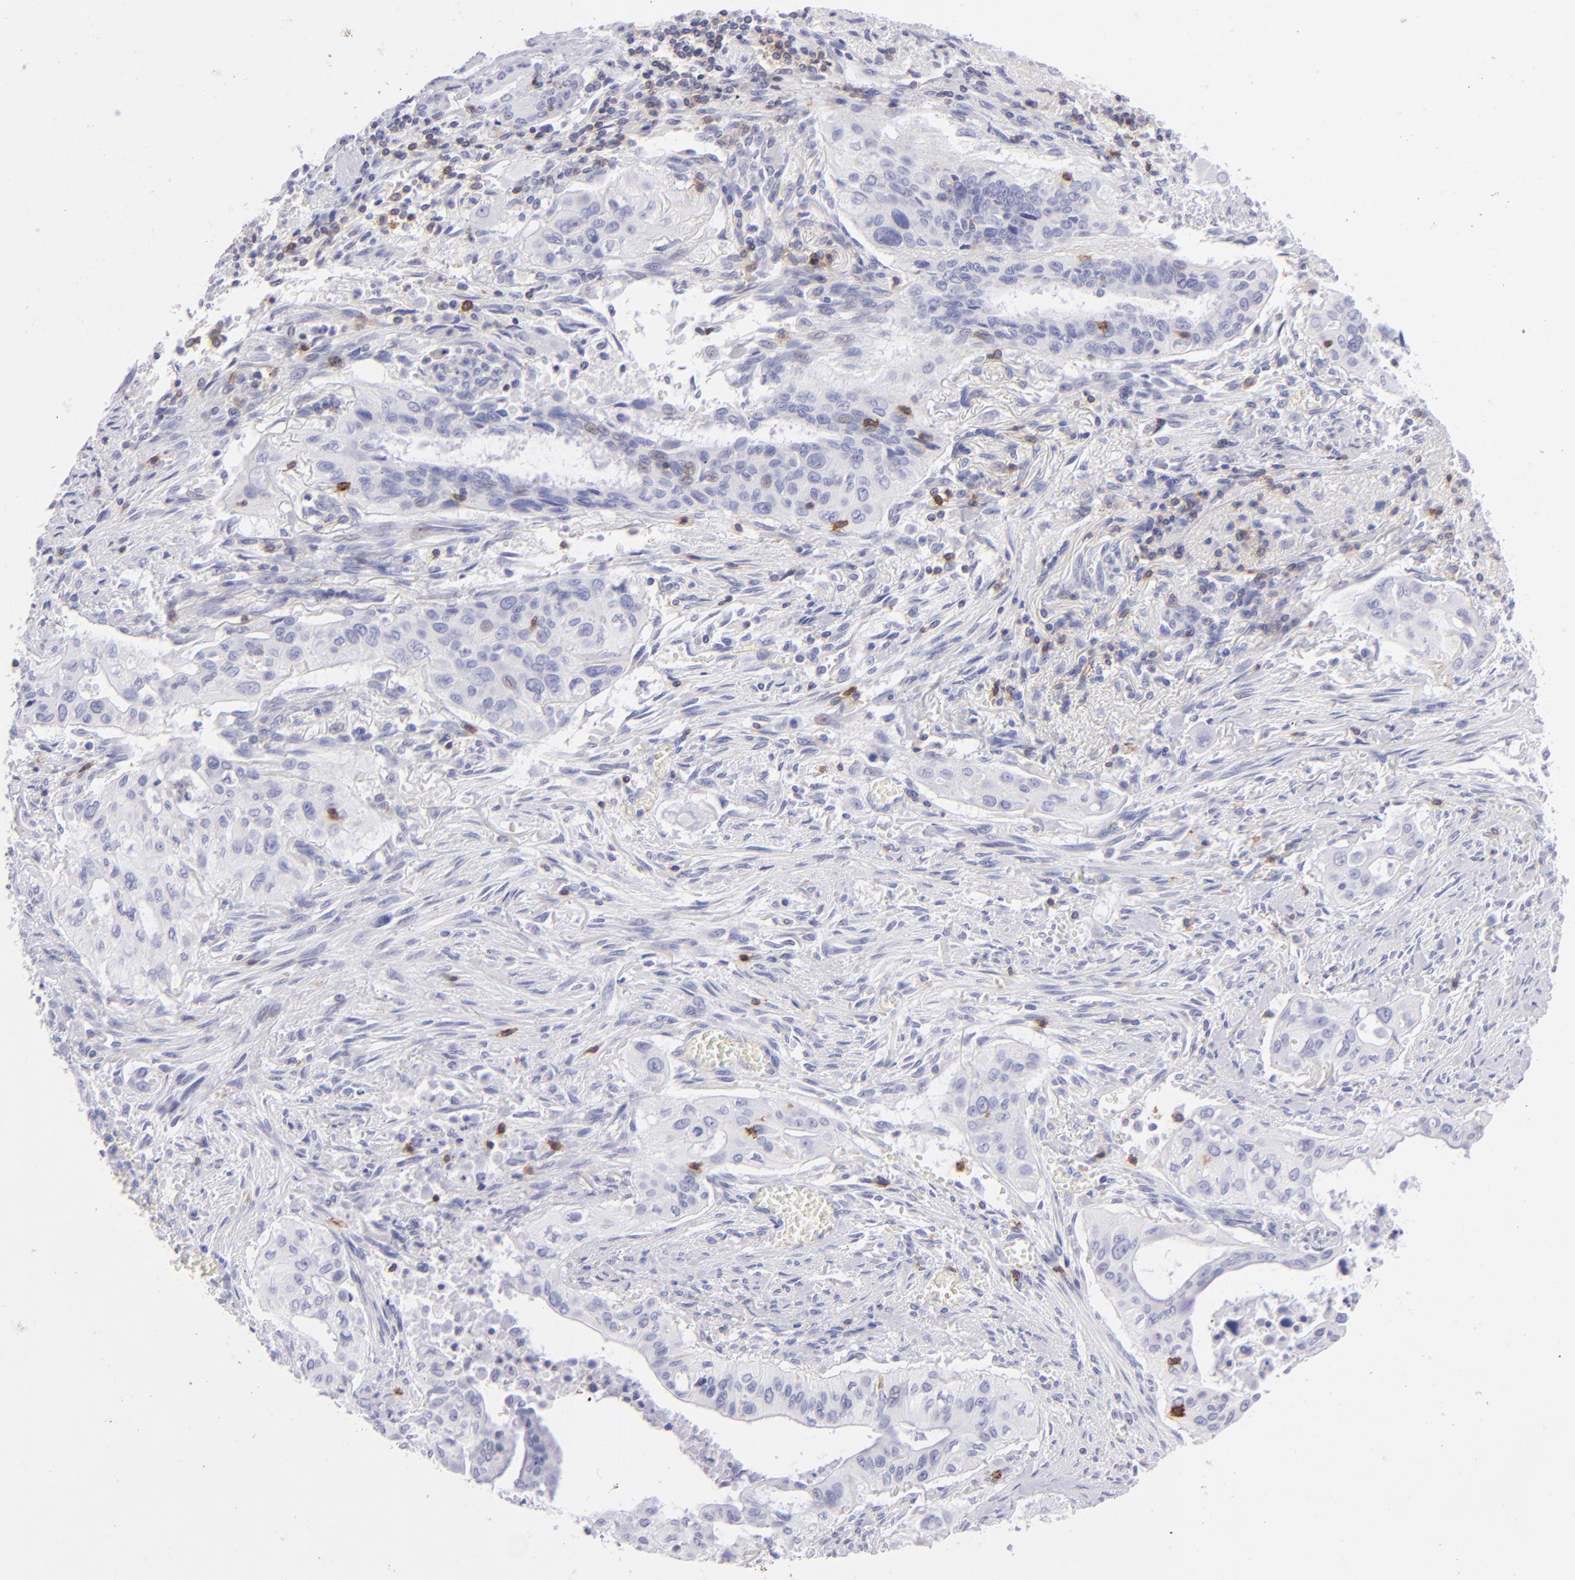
{"staining": {"intensity": "negative", "quantity": "none", "location": "none"}, "tissue": "pancreatic cancer", "cell_type": "Tumor cells", "image_type": "cancer", "snomed": [{"axis": "morphology", "description": "Adenocarcinoma, NOS"}, {"axis": "topography", "description": "Pancreas"}], "caption": "Tumor cells show no significant protein expression in pancreatic cancer (adenocarcinoma).", "gene": "CD69", "patient": {"sex": "male", "age": 77}}